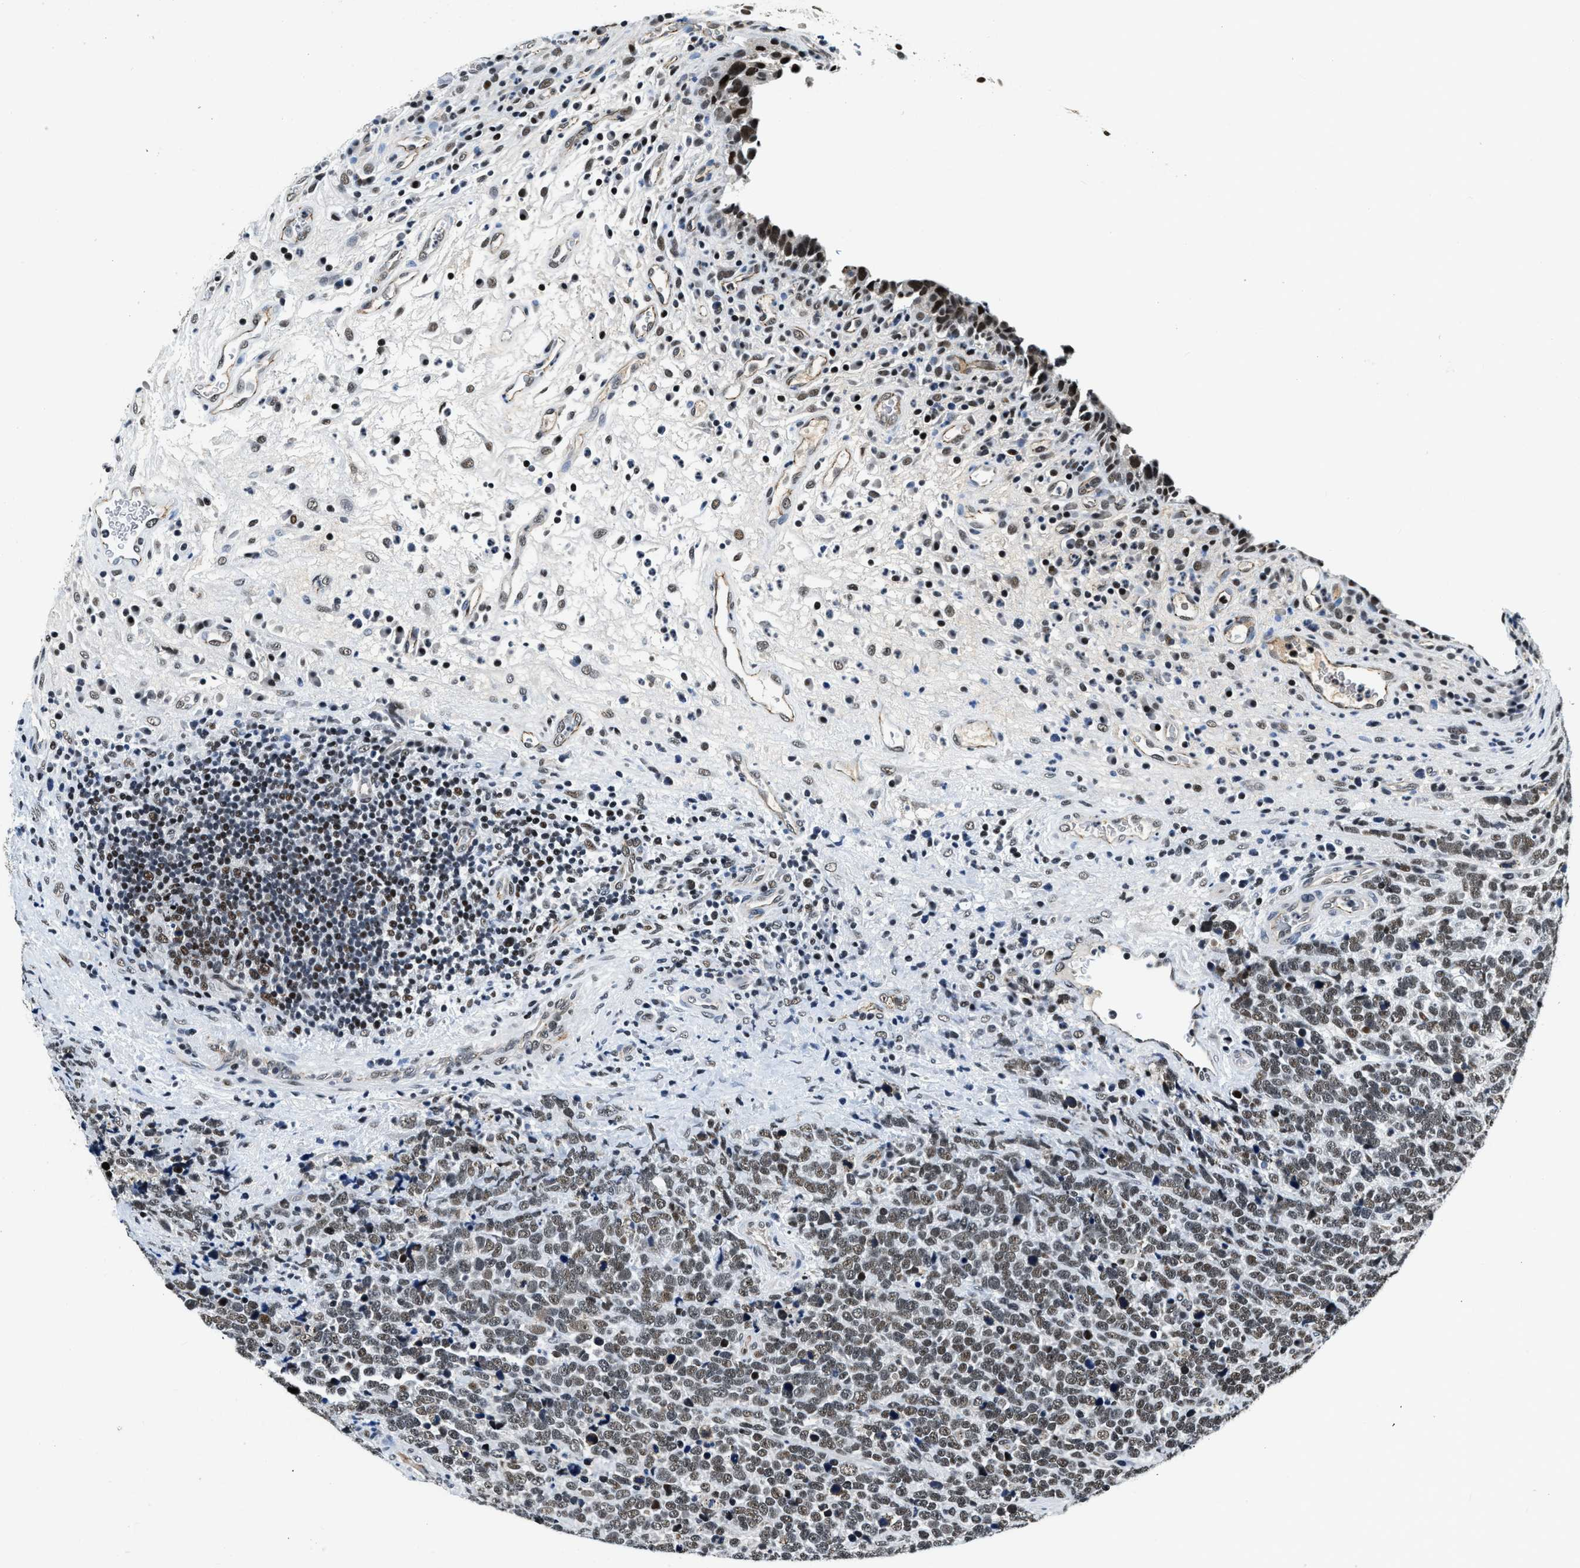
{"staining": {"intensity": "weak", "quantity": ">75%", "location": "nuclear"}, "tissue": "urothelial cancer", "cell_type": "Tumor cells", "image_type": "cancer", "snomed": [{"axis": "morphology", "description": "Urothelial carcinoma, High grade"}, {"axis": "topography", "description": "Urinary bladder"}], "caption": "The micrograph demonstrates immunohistochemical staining of urothelial carcinoma (high-grade). There is weak nuclear expression is appreciated in about >75% of tumor cells.", "gene": "CCNE1", "patient": {"sex": "female", "age": 82}}